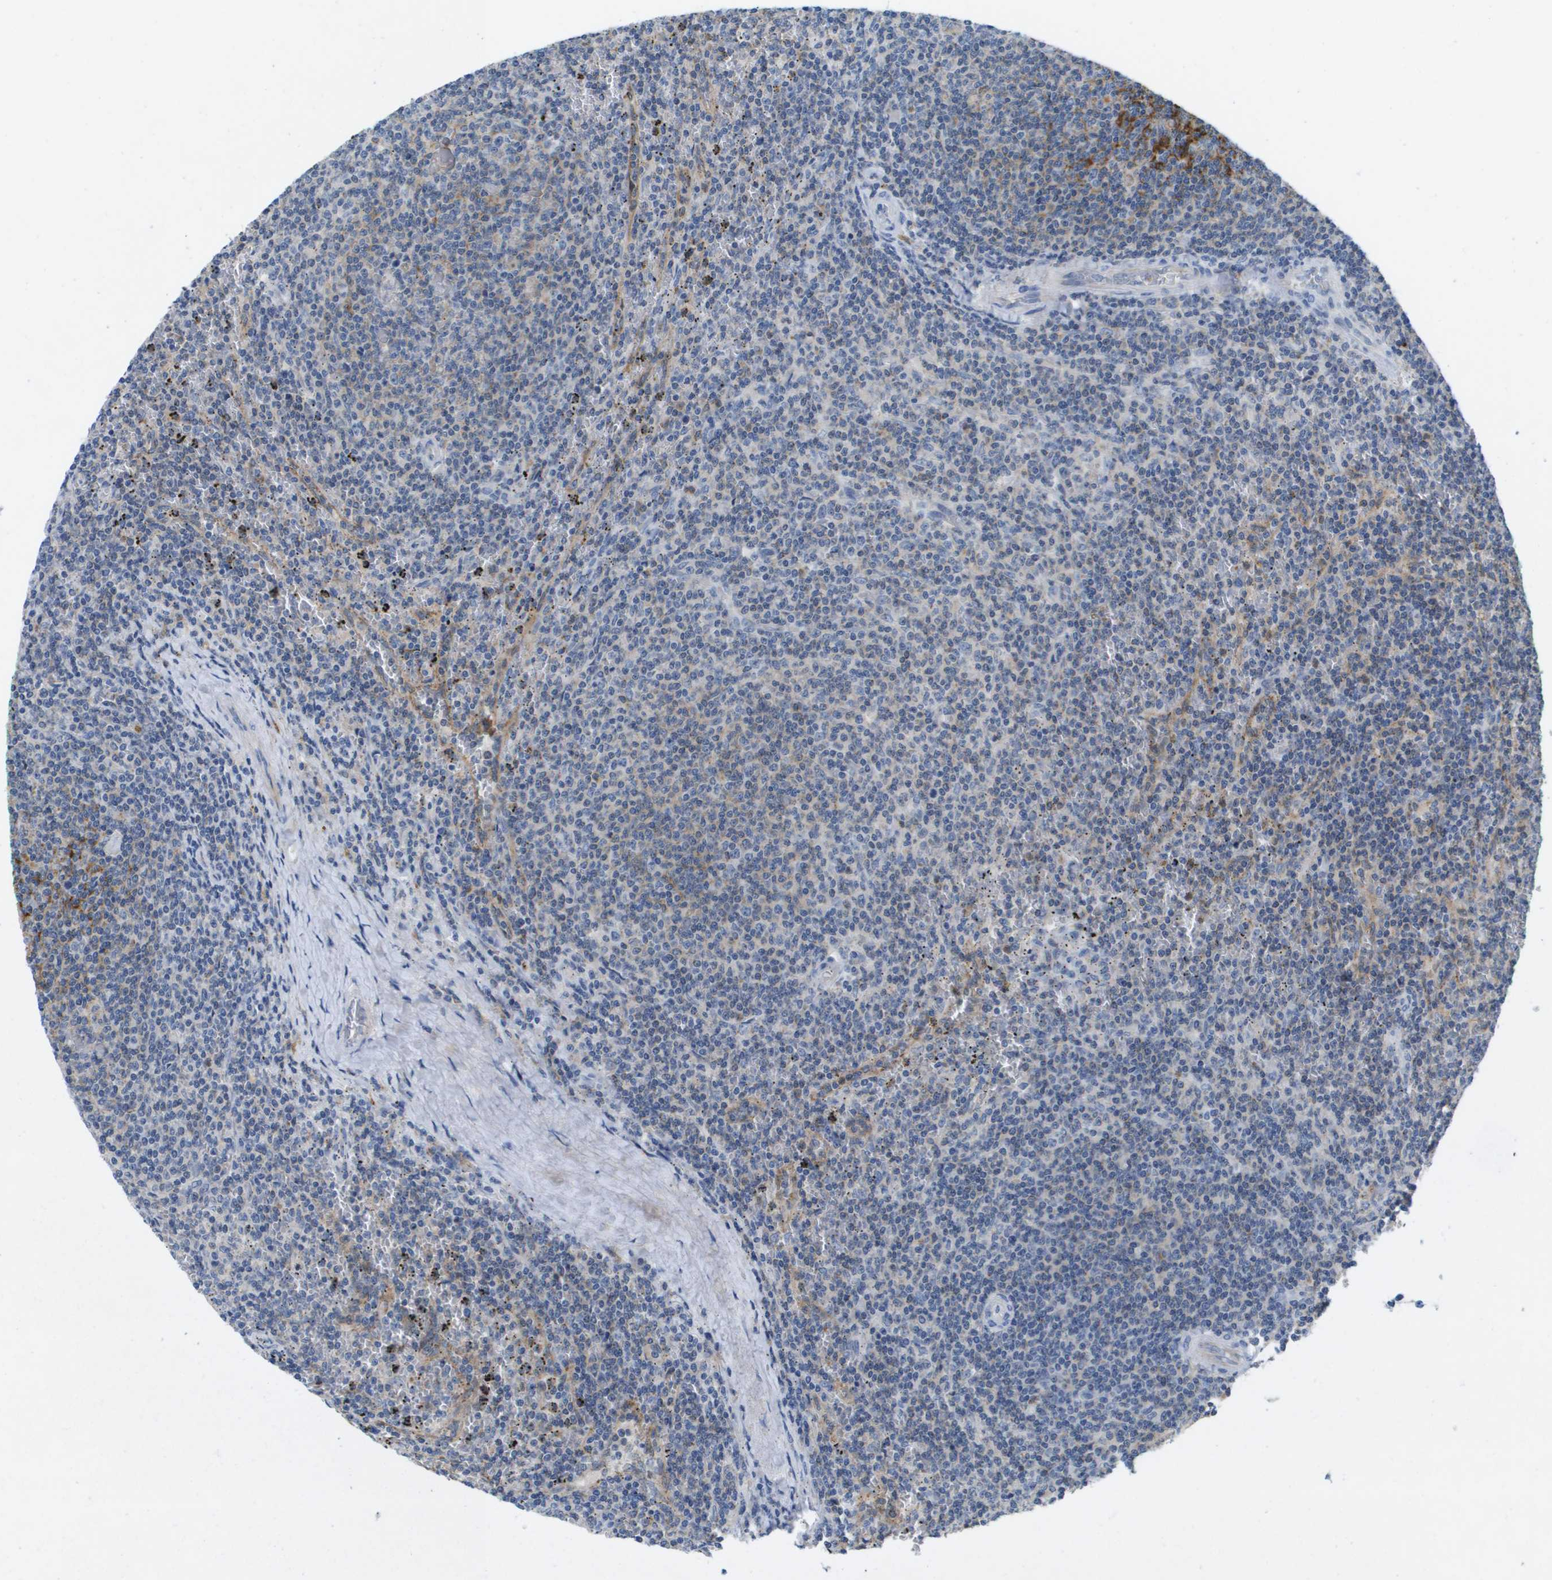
{"staining": {"intensity": "weak", "quantity": "<25%", "location": "cytoplasmic/membranous"}, "tissue": "lymphoma", "cell_type": "Tumor cells", "image_type": "cancer", "snomed": [{"axis": "morphology", "description": "Malignant lymphoma, non-Hodgkin's type, Low grade"}, {"axis": "topography", "description": "Spleen"}], "caption": "Tumor cells show no significant protein positivity in low-grade malignant lymphoma, non-Hodgkin's type.", "gene": "LIPG", "patient": {"sex": "female", "age": 50}}